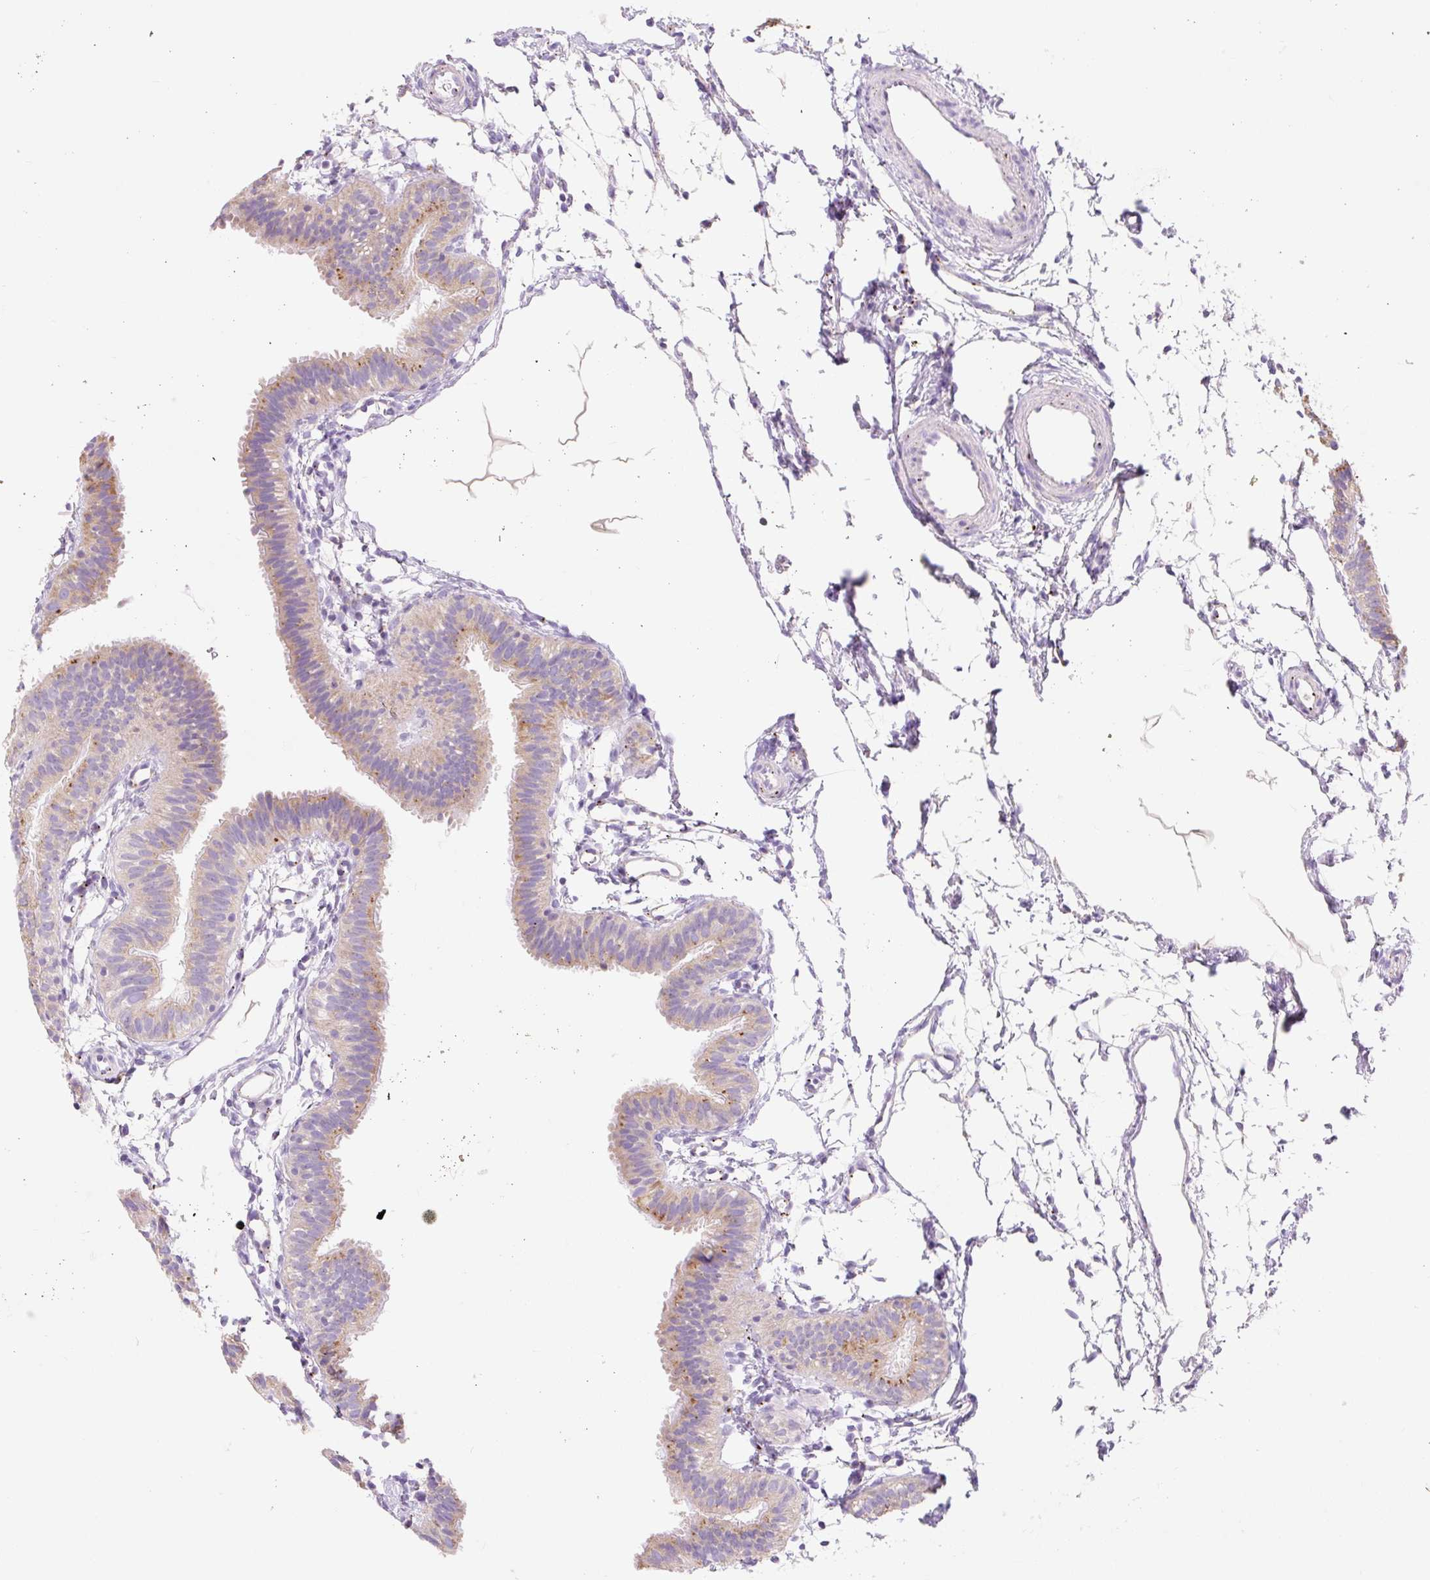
{"staining": {"intensity": "moderate", "quantity": "25%-75%", "location": "cytoplasmic/membranous"}, "tissue": "fallopian tube", "cell_type": "Glandular cells", "image_type": "normal", "snomed": [{"axis": "morphology", "description": "Normal tissue, NOS"}, {"axis": "topography", "description": "Fallopian tube"}], "caption": "Immunohistochemistry photomicrograph of normal fallopian tube stained for a protein (brown), which reveals medium levels of moderate cytoplasmic/membranous positivity in approximately 25%-75% of glandular cells.", "gene": "CLEC3A", "patient": {"sex": "female", "age": 35}}